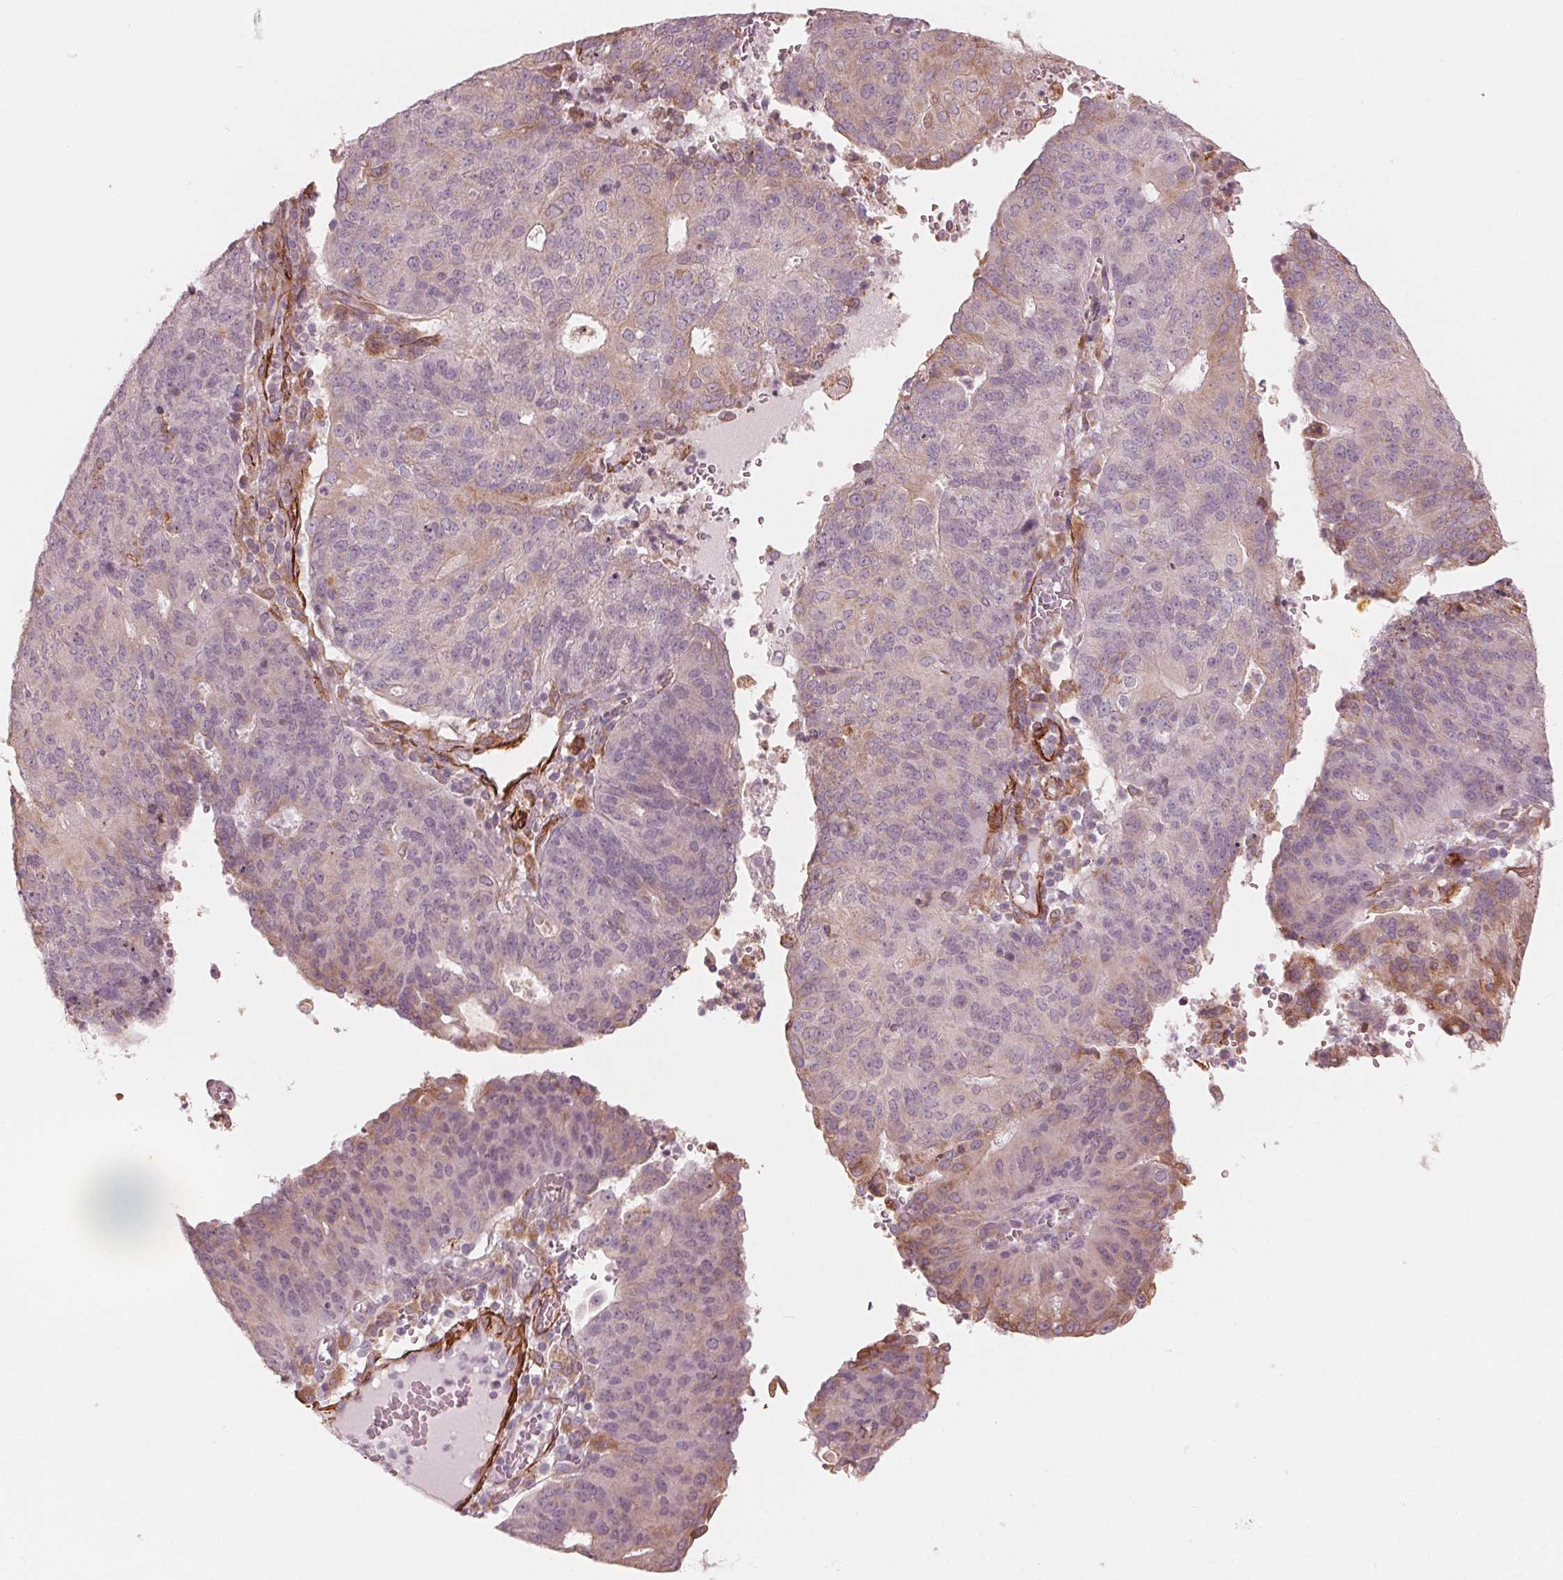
{"staining": {"intensity": "moderate", "quantity": "<25%", "location": "cytoplasmic/membranous"}, "tissue": "endometrial cancer", "cell_type": "Tumor cells", "image_type": "cancer", "snomed": [{"axis": "morphology", "description": "Adenocarcinoma, NOS"}, {"axis": "topography", "description": "Endometrium"}], "caption": "A low amount of moderate cytoplasmic/membranous positivity is present in approximately <25% of tumor cells in endometrial cancer tissue.", "gene": "MIER3", "patient": {"sex": "female", "age": 82}}